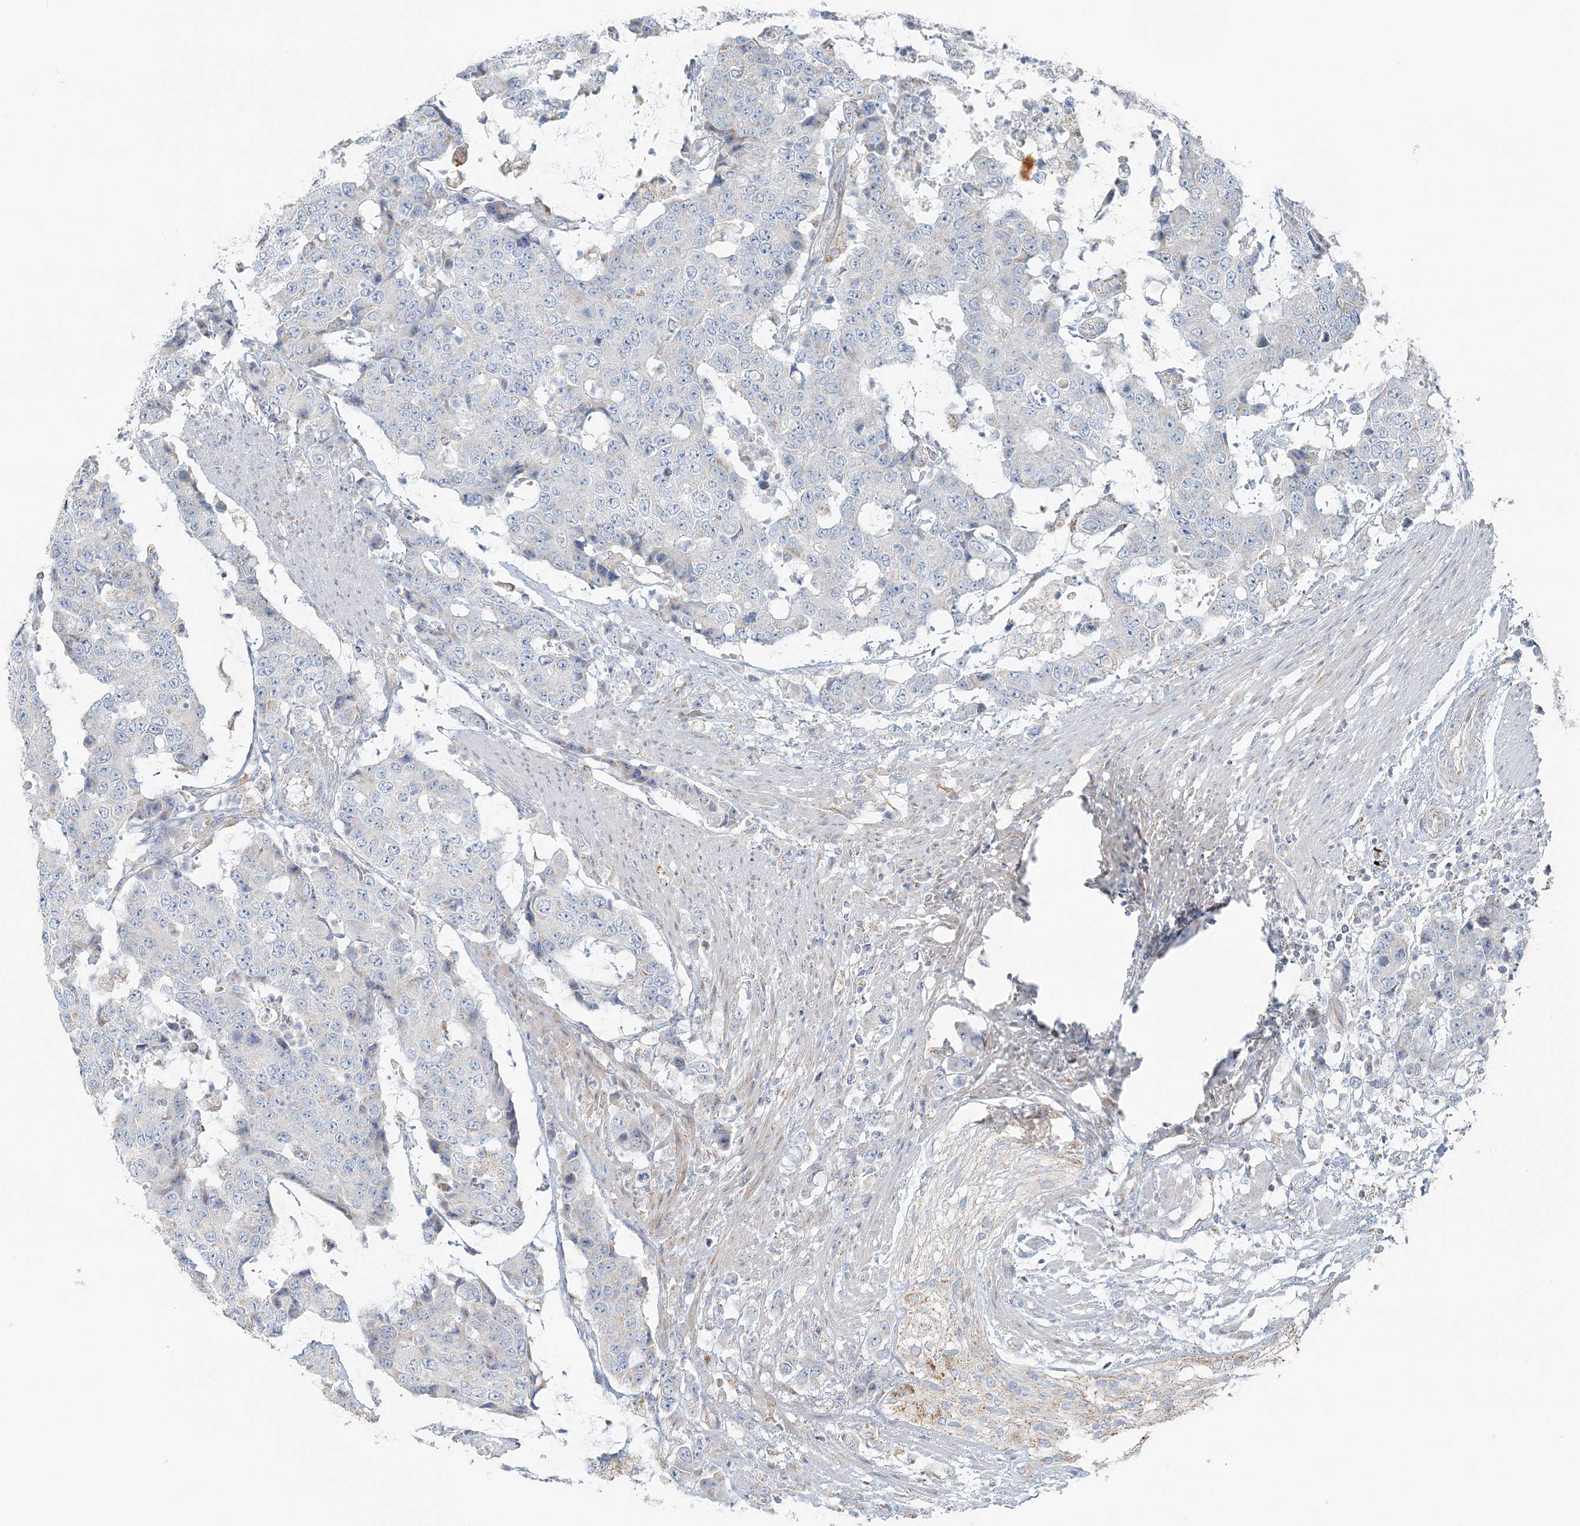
{"staining": {"intensity": "negative", "quantity": "none", "location": "none"}, "tissue": "colorectal cancer", "cell_type": "Tumor cells", "image_type": "cancer", "snomed": [{"axis": "morphology", "description": "Adenocarcinoma, NOS"}, {"axis": "topography", "description": "Colon"}], "caption": "A micrograph of colorectal cancer stained for a protein shows no brown staining in tumor cells. Nuclei are stained in blue.", "gene": "SLC22A16", "patient": {"sex": "female", "age": 86}}